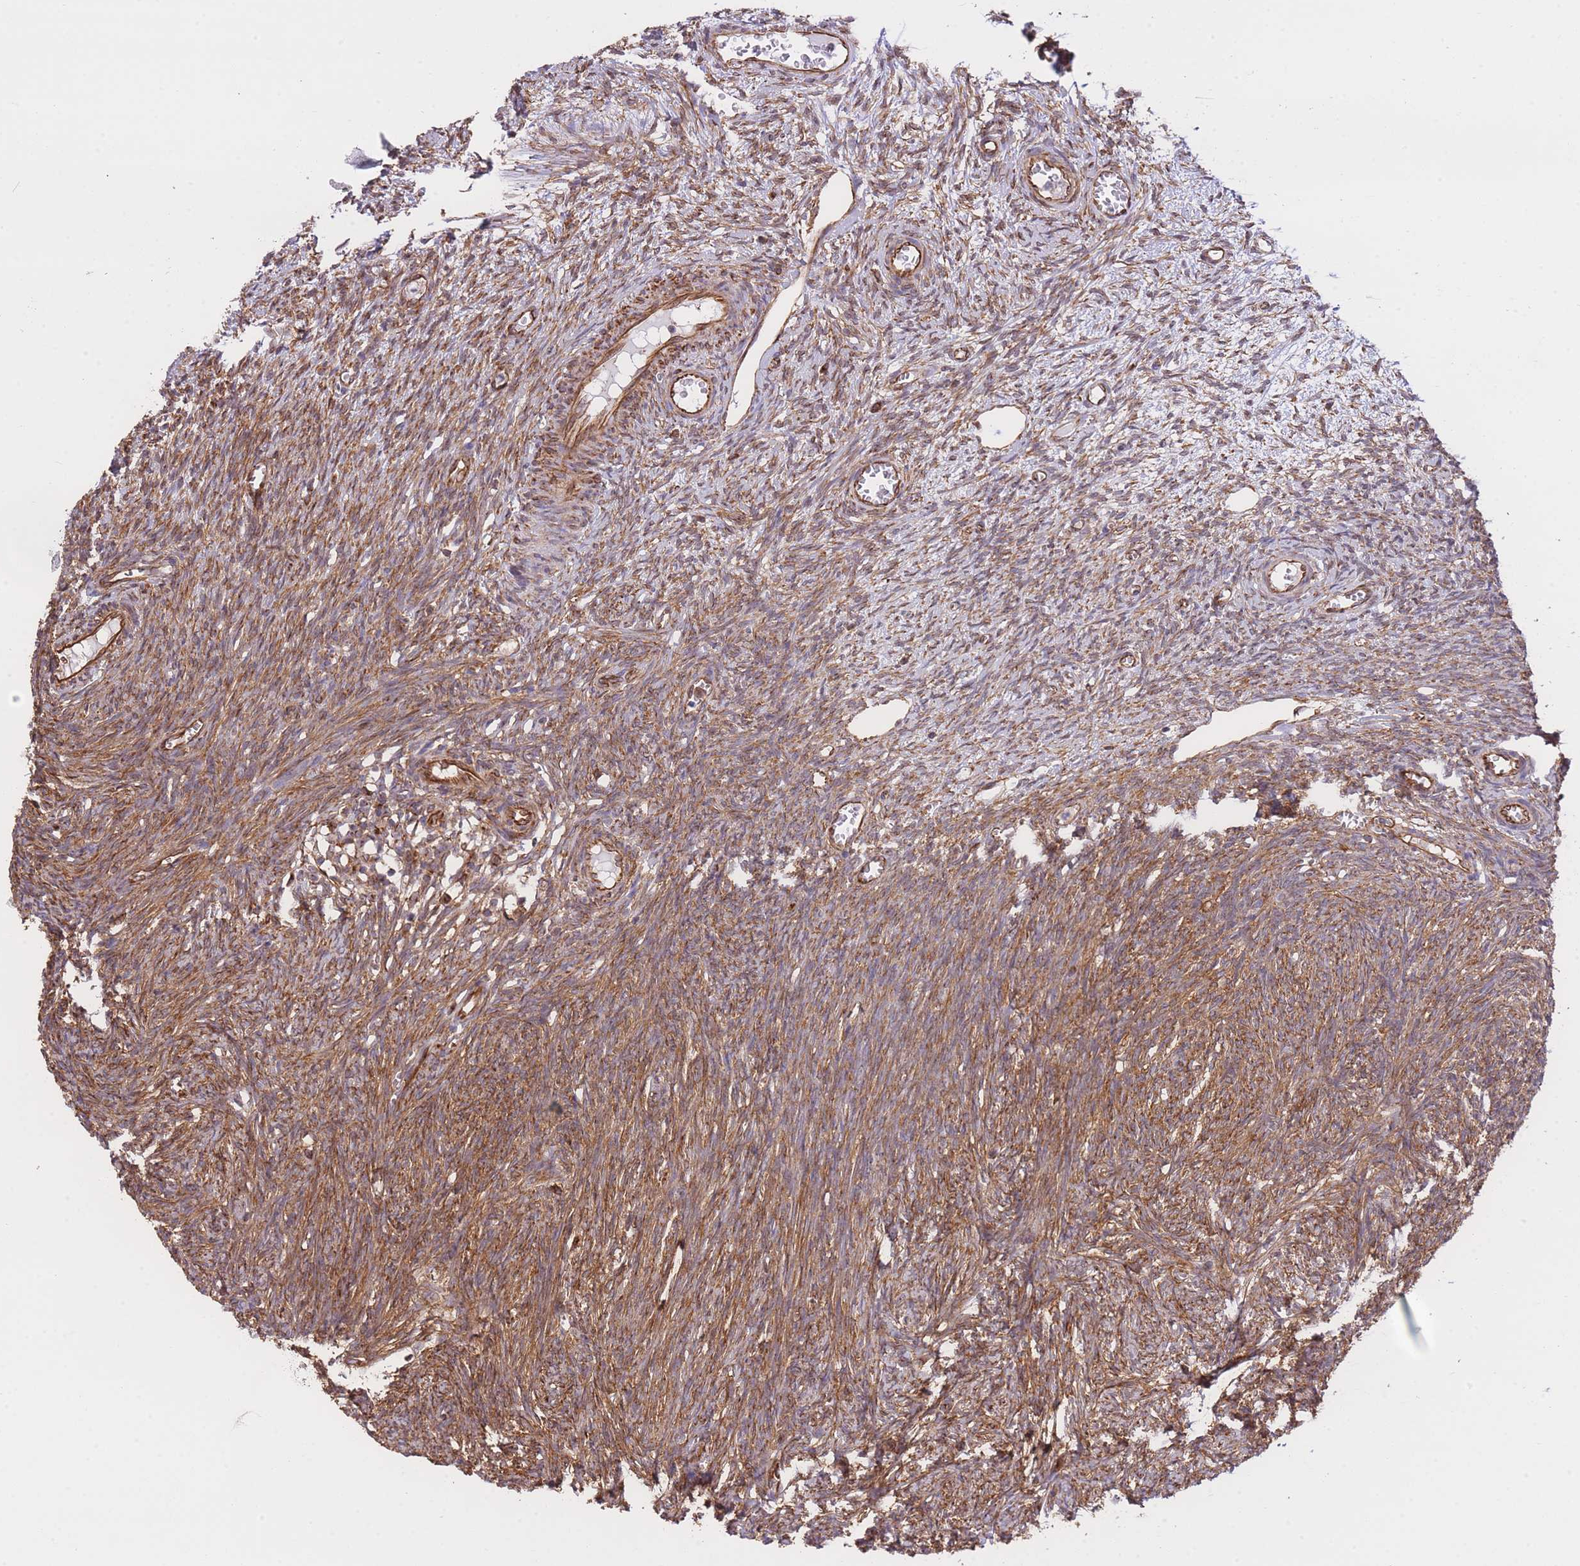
{"staining": {"intensity": "moderate", "quantity": ">75%", "location": "cytoplasmic/membranous"}, "tissue": "ovary", "cell_type": "Ovarian stroma cells", "image_type": "normal", "snomed": [{"axis": "morphology", "description": "Normal tissue, NOS"}, {"axis": "topography", "description": "Ovary"}], "caption": "Protein expression by immunohistochemistry shows moderate cytoplasmic/membranous positivity in about >75% of ovarian stroma cells in benign ovary. Immunohistochemistry stains the protein of interest in brown and the nuclei are stained blue.", "gene": "EXOSC8", "patient": {"sex": "female", "age": 44}}